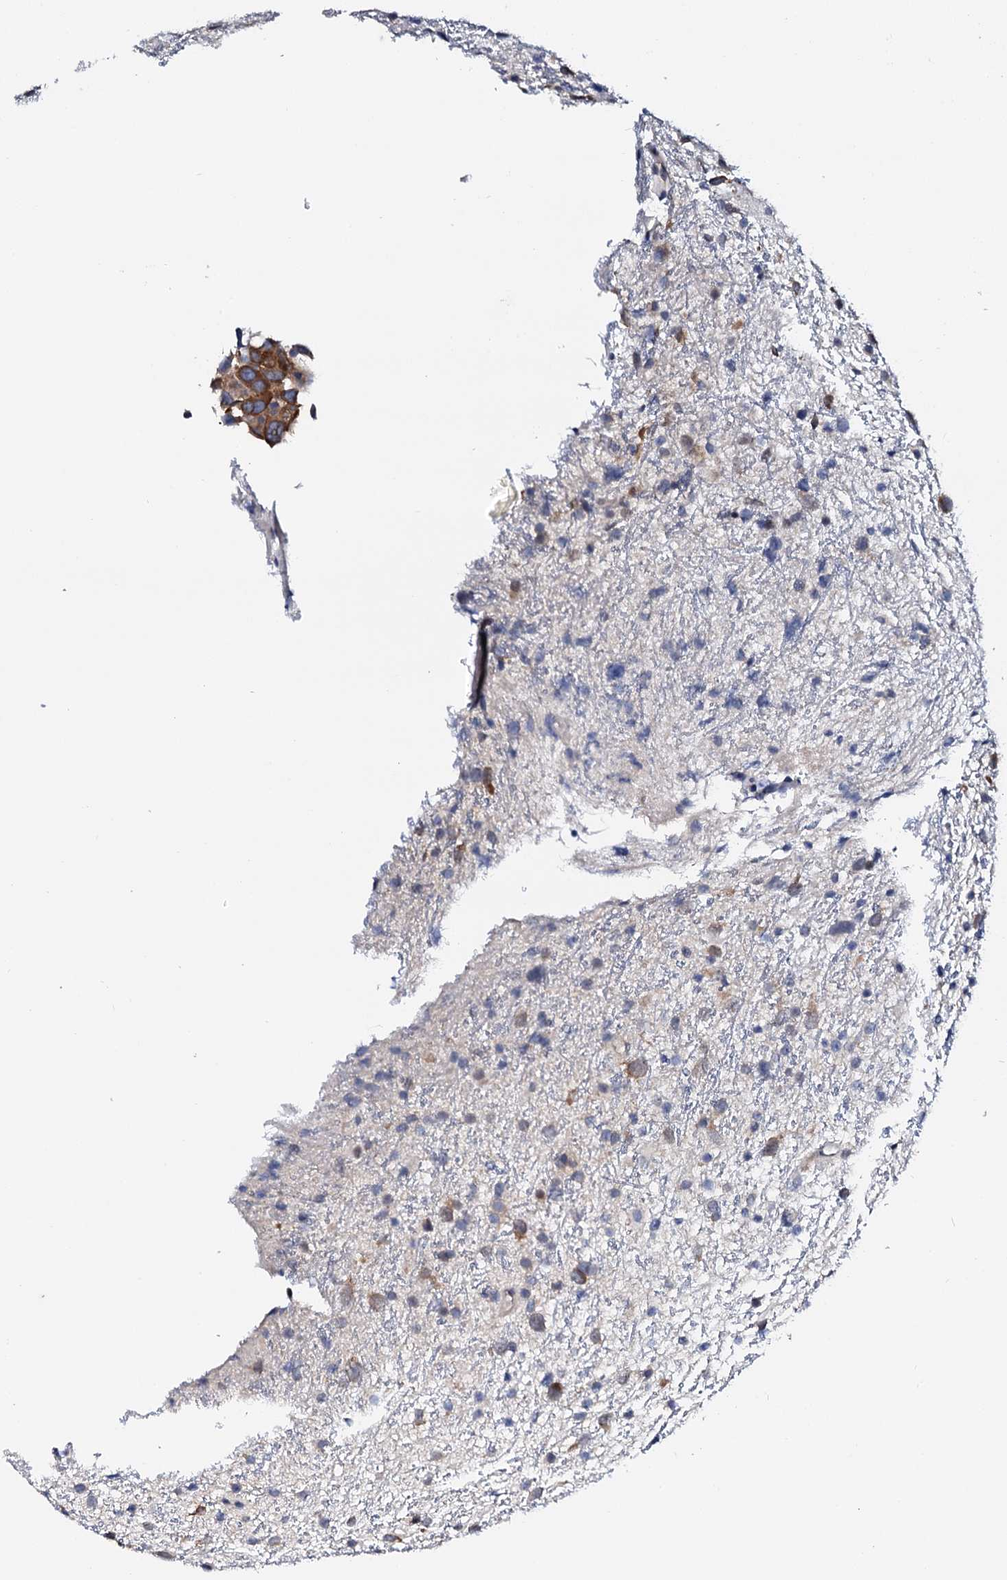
{"staining": {"intensity": "moderate", "quantity": "<25%", "location": "cytoplasmic/membranous"}, "tissue": "glioma", "cell_type": "Tumor cells", "image_type": "cancer", "snomed": [{"axis": "morphology", "description": "Glioma, malignant, Low grade"}, {"axis": "topography", "description": "Cerebral cortex"}], "caption": "Protein expression analysis of human malignant glioma (low-grade) reveals moderate cytoplasmic/membranous expression in approximately <25% of tumor cells. Using DAB (3,3'-diaminobenzidine) (brown) and hematoxylin (blue) stains, captured at high magnification using brightfield microscopy.", "gene": "NUP58", "patient": {"sex": "female", "age": 39}}